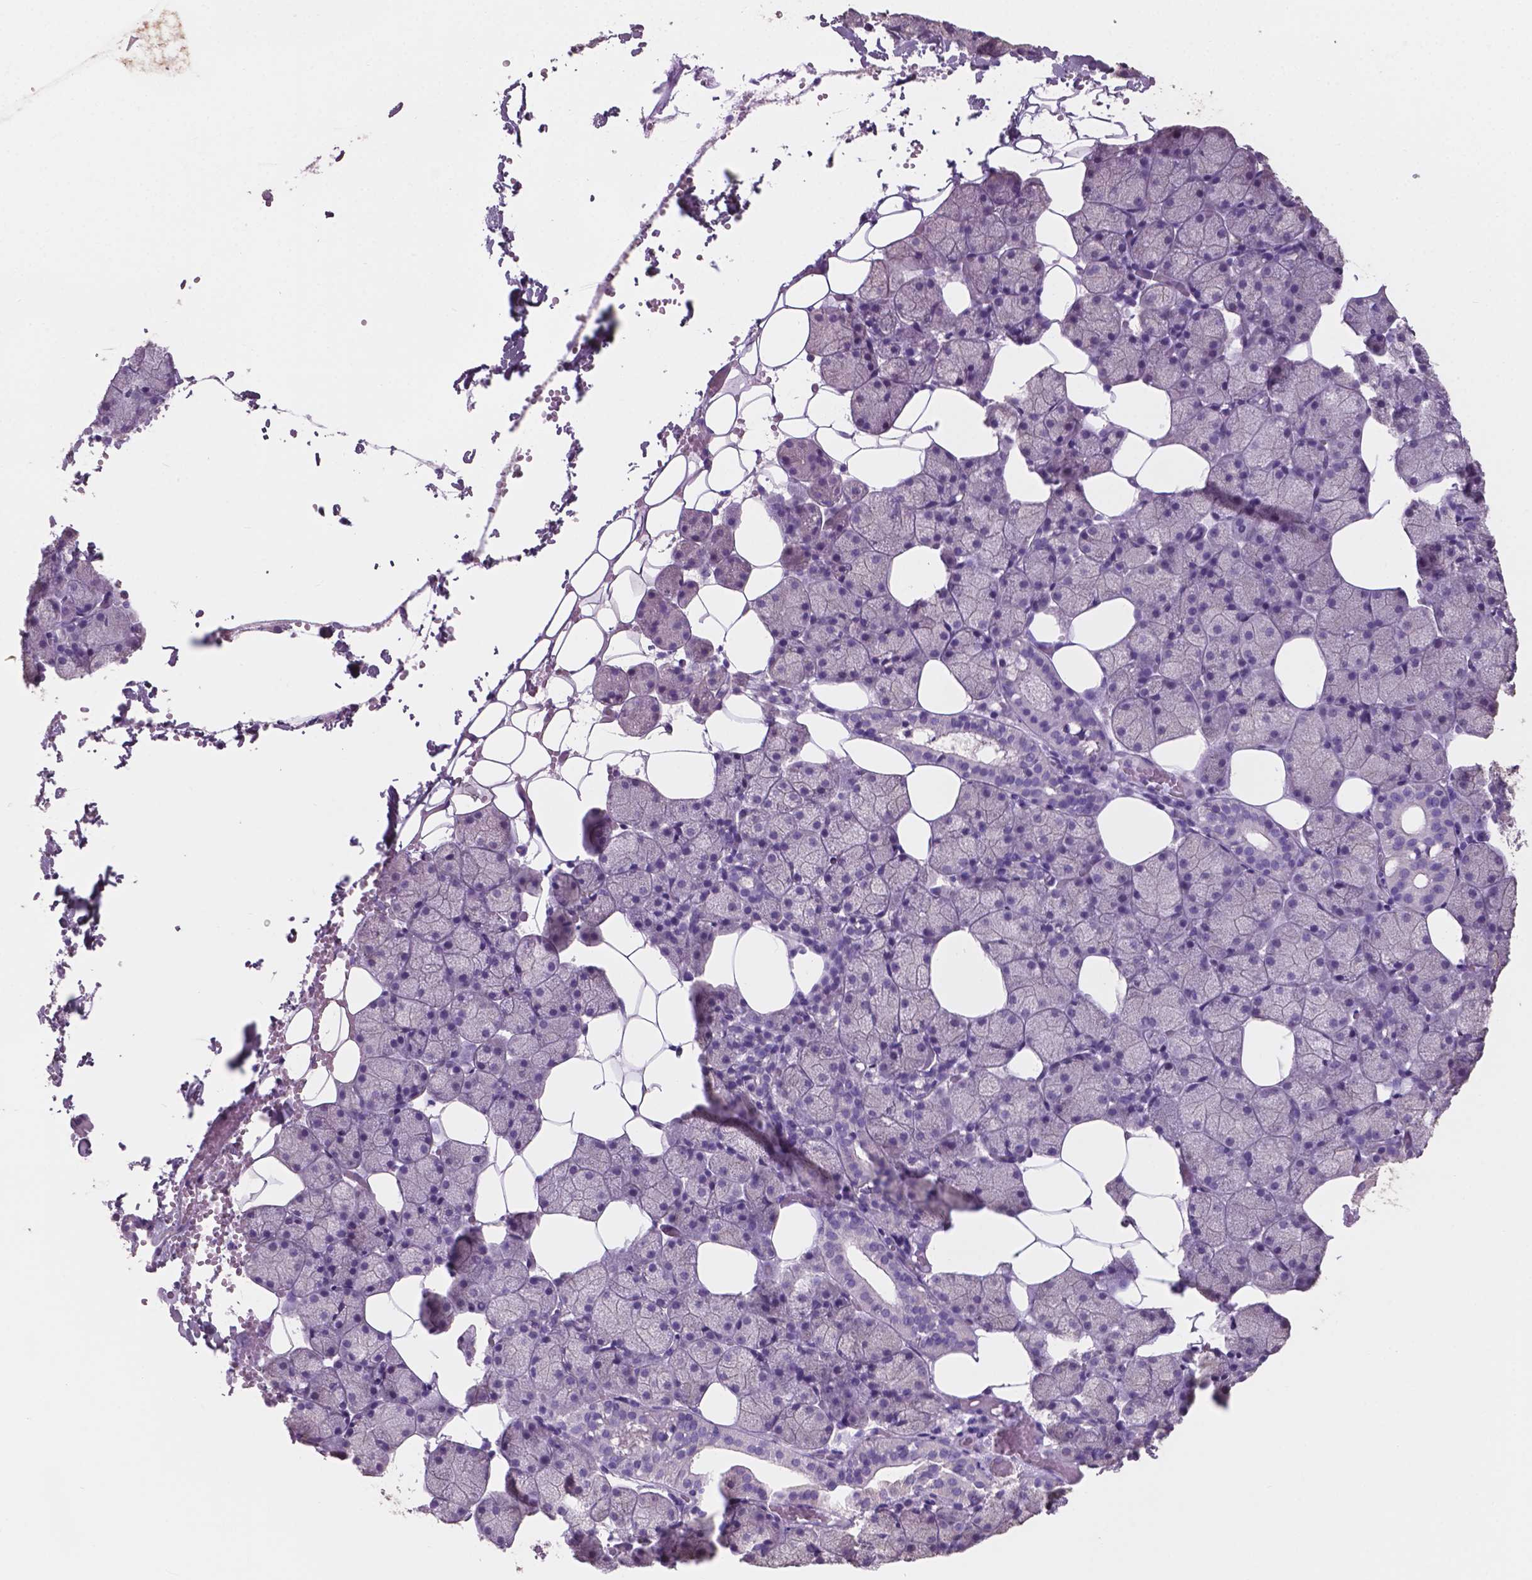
{"staining": {"intensity": "negative", "quantity": "none", "location": "none"}, "tissue": "salivary gland", "cell_type": "Glandular cells", "image_type": "normal", "snomed": [{"axis": "morphology", "description": "Normal tissue, NOS"}, {"axis": "topography", "description": "Salivary gland"}], "caption": "Salivary gland stained for a protein using immunohistochemistry exhibits no positivity glandular cells.", "gene": "SBSN", "patient": {"sex": "male", "age": 38}}